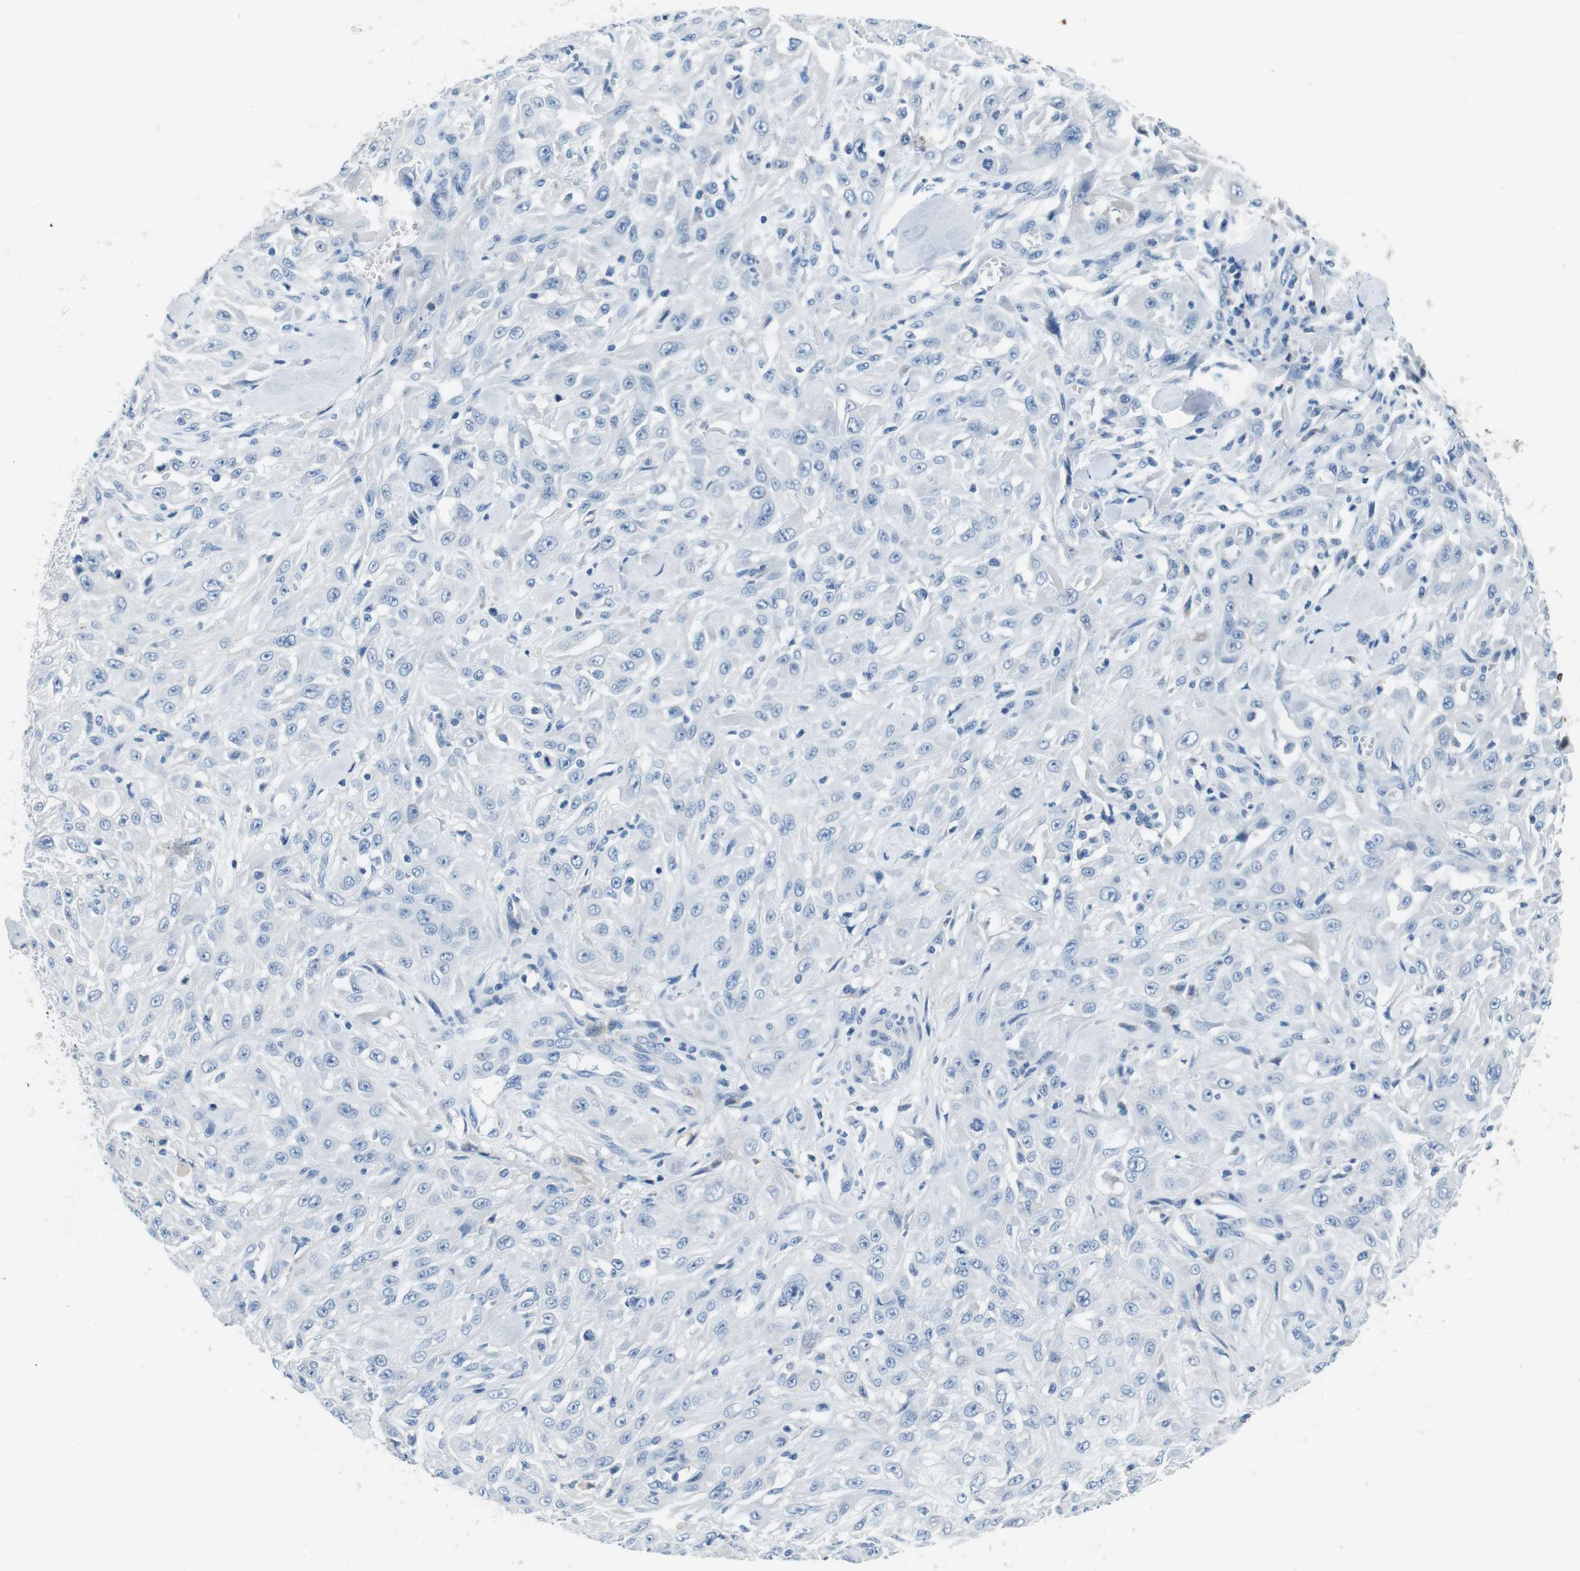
{"staining": {"intensity": "negative", "quantity": "none", "location": "none"}, "tissue": "skin cancer", "cell_type": "Tumor cells", "image_type": "cancer", "snomed": [{"axis": "morphology", "description": "Squamous cell carcinoma, NOS"}, {"axis": "morphology", "description": "Squamous cell carcinoma, metastatic, NOS"}, {"axis": "topography", "description": "Skin"}, {"axis": "topography", "description": "Lymph node"}], "caption": "Tumor cells are negative for brown protein staining in skin squamous cell carcinoma.", "gene": "IGHD", "patient": {"sex": "male", "age": 75}}